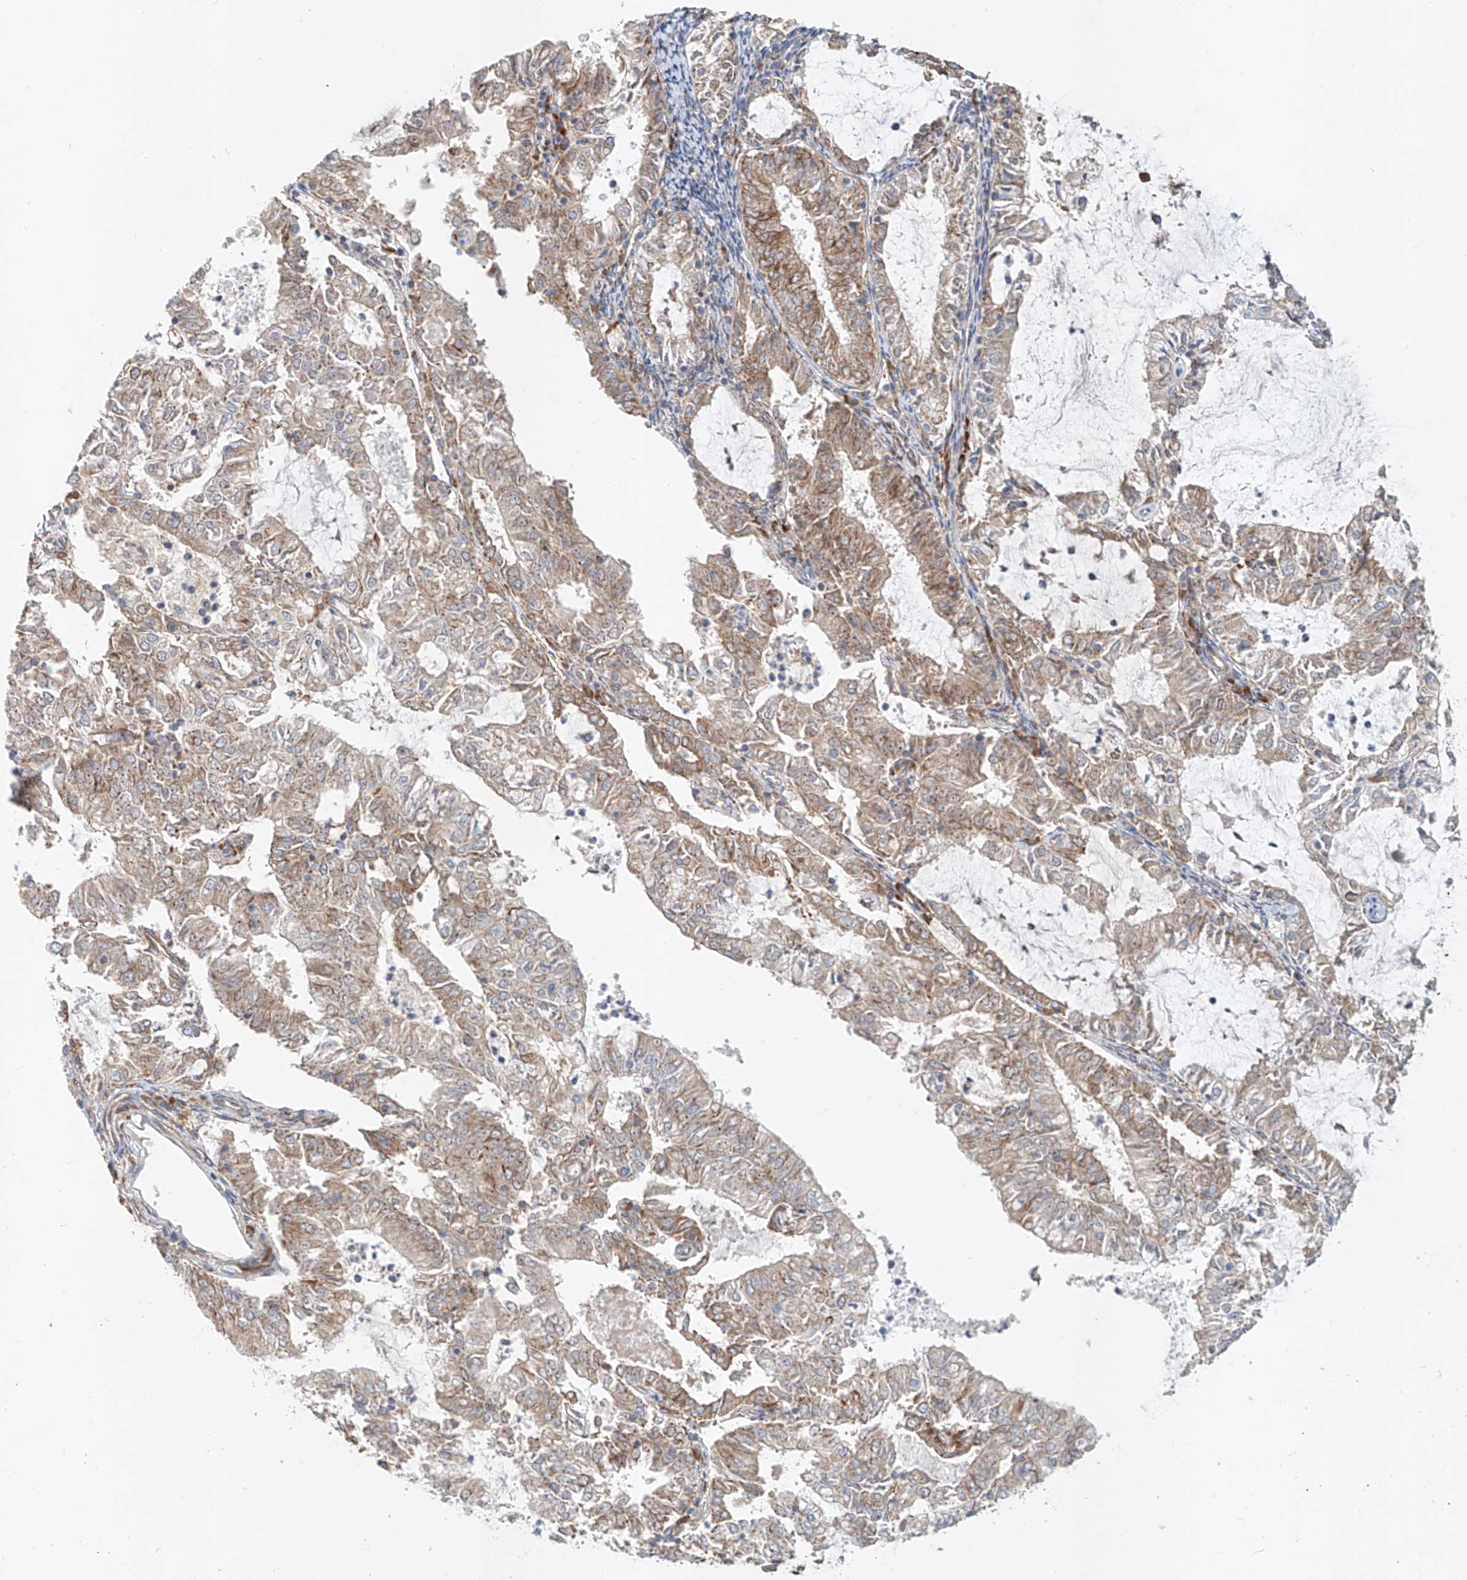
{"staining": {"intensity": "strong", "quantity": "25%-75%", "location": "cytoplasmic/membranous"}, "tissue": "endometrial cancer", "cell_type": "Tumor cells", "image_type": "cancer", "snomed": [{"axis": "morphology", "description": "Adenocarcinoma, NOS"}, {"axis": "topography", "description": "Endometrium"}], "caption": "This is a histology image of immunohistochemistry staining of endometrial cancer, which shows strong expression in the cytoplasmic/membranous of tumor cells.", "gene": "SNAP29", "patient": {"sex": "female", "age": 57}}